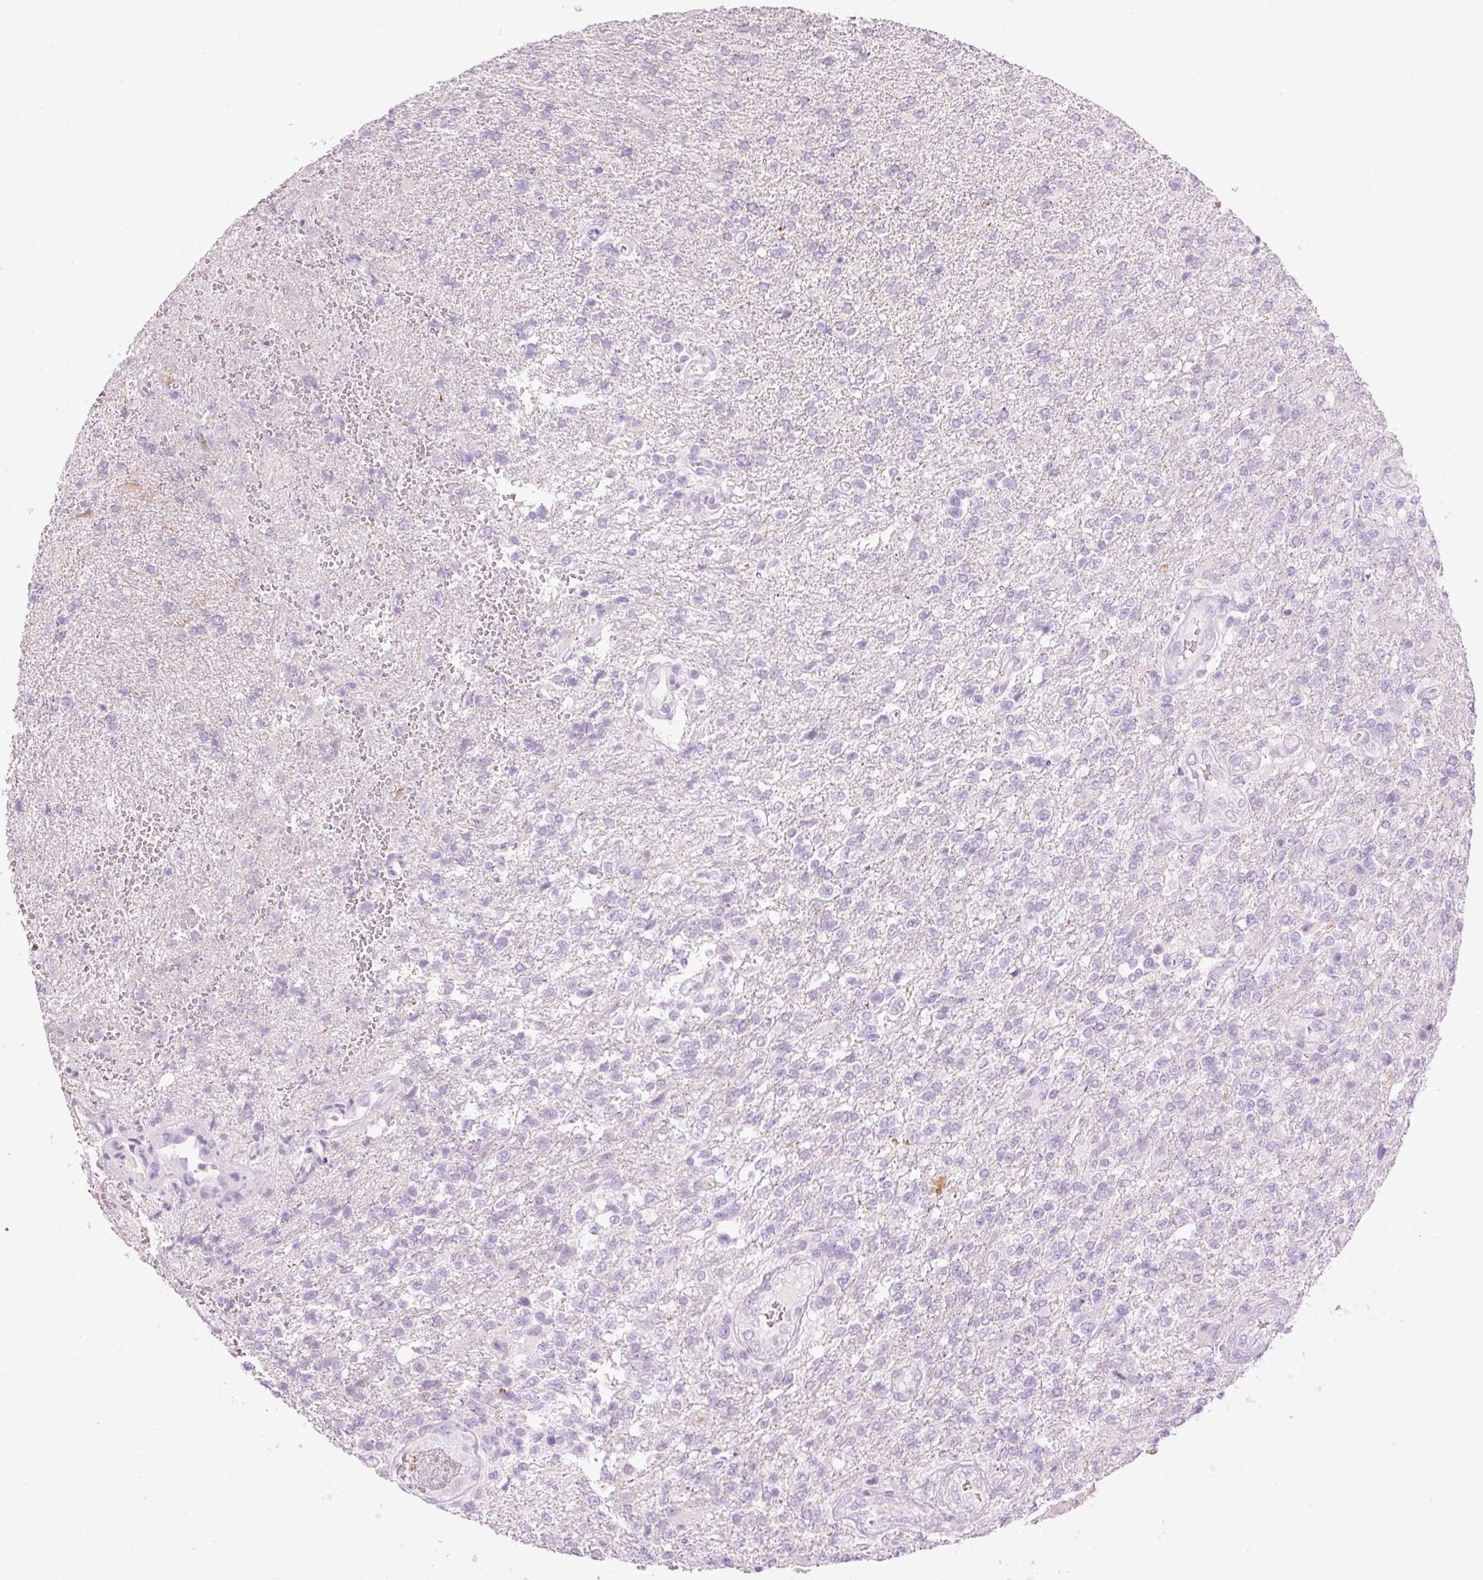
{"staining": {"intensity": "negative", "quantity": "none", "location": "none"}, "tissue": "glioma", "cell_type": "Tumor cells", "image_type": "cancer", "snomed": [{"axis": "morphology", "description": "Glioma, malignant, High grade"}, {"axis": "topography", "description": "Brain"}], "caption": "Protein analysis of glioma displays no significant expression in tumor cells.", "gene": "CARD16", "patient": {"sex": "male", "age": 56}}